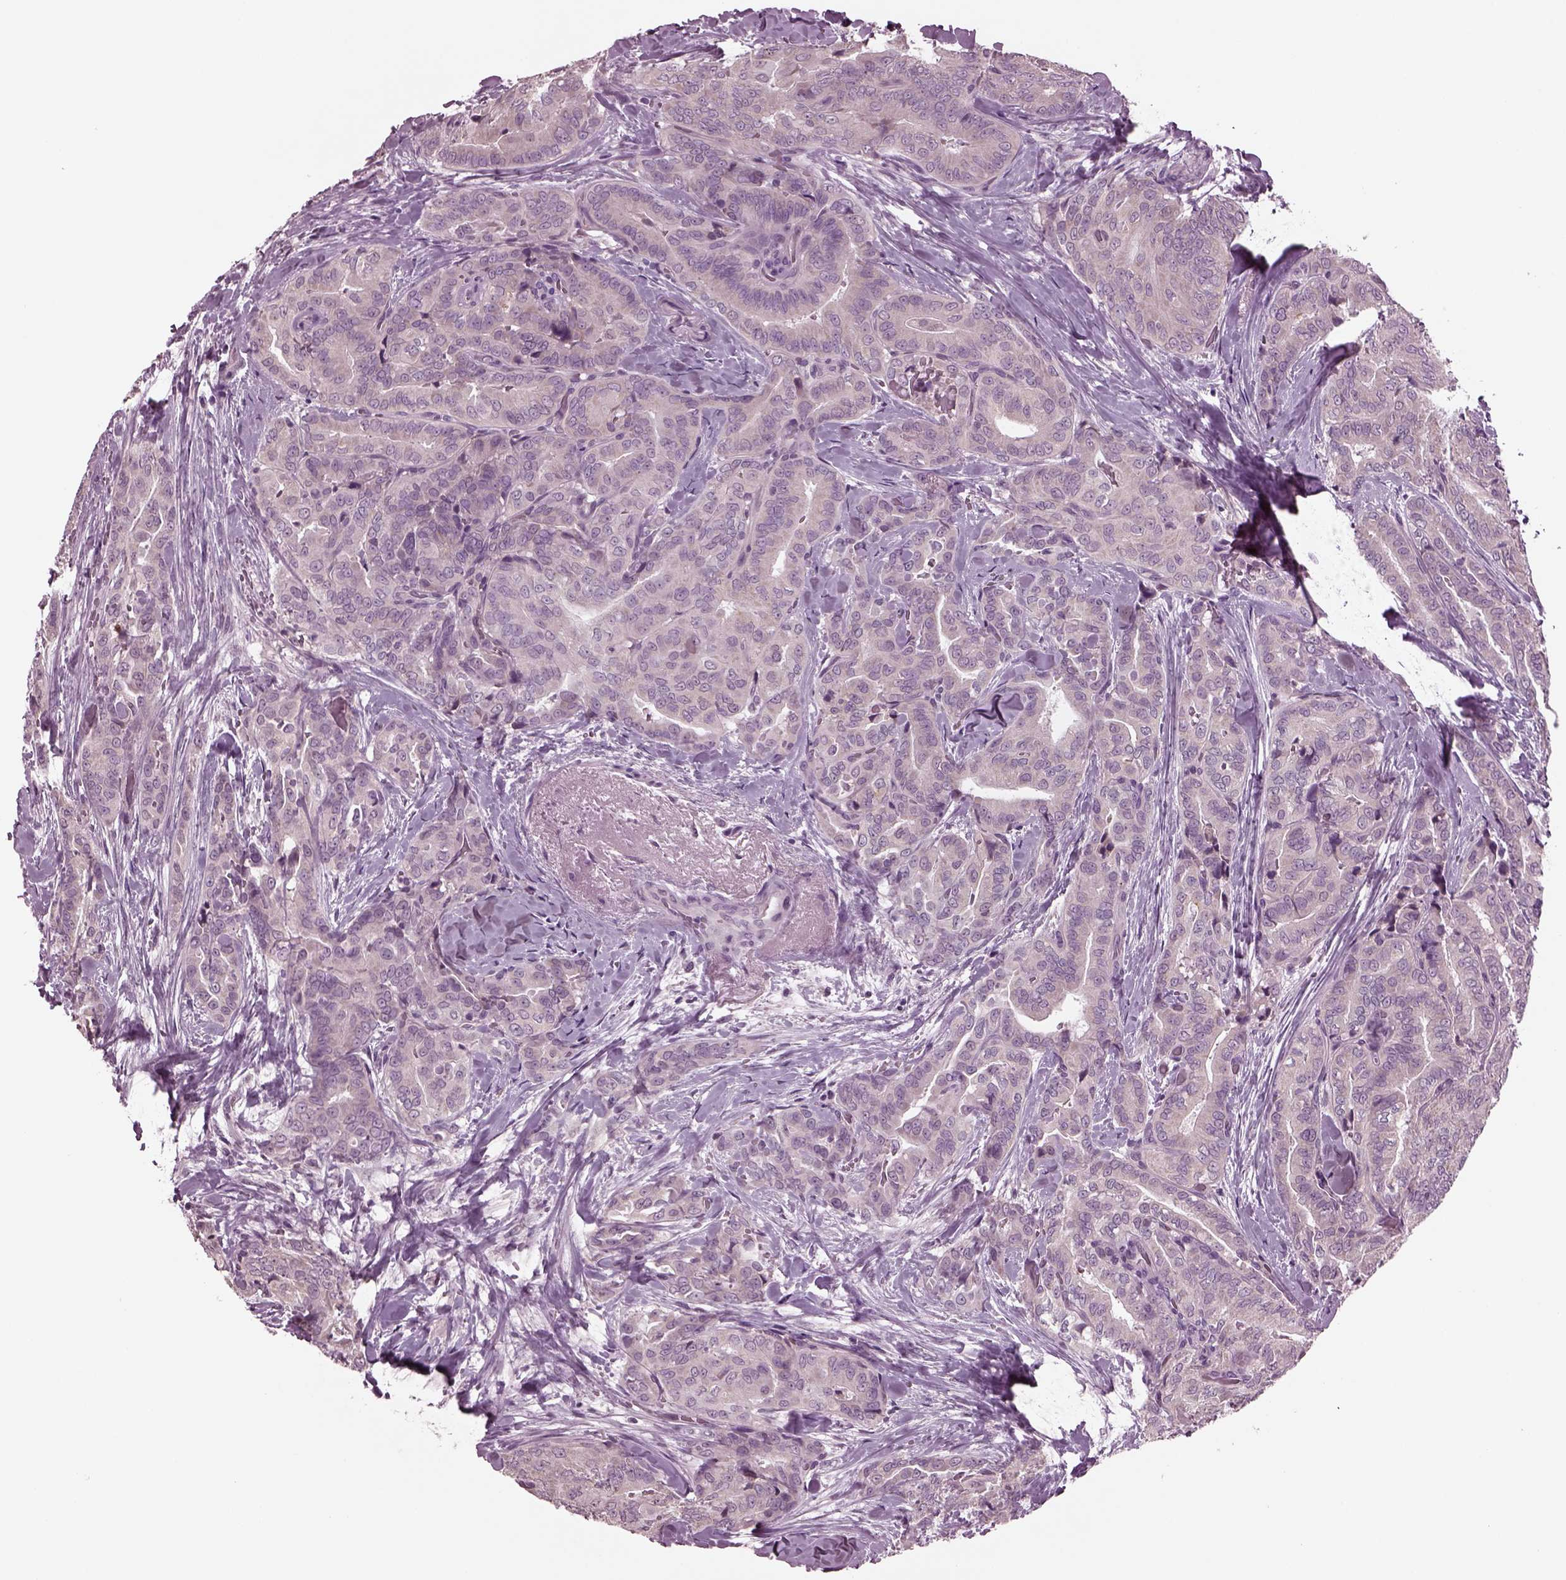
{"staining": {"intensity": "negative", "quantity": "none", "location": "none"}, "tissue": "thyroid cancer", "cell_type": "Tumor cells", "image_type": "cancer", "snomed": [{"axis": "morphology", "description": "Papillary adenocarcinoma, NOS"}, {"axis": "topography", "description": "Thyroid gland"}], "caption": "A histopathology image of human thyroid cancer (papillary adenocarcinoma) is negative for staining in tumor cells.", "gene": "CLCN4", "patient": {"sex": "male", "age": 61}}